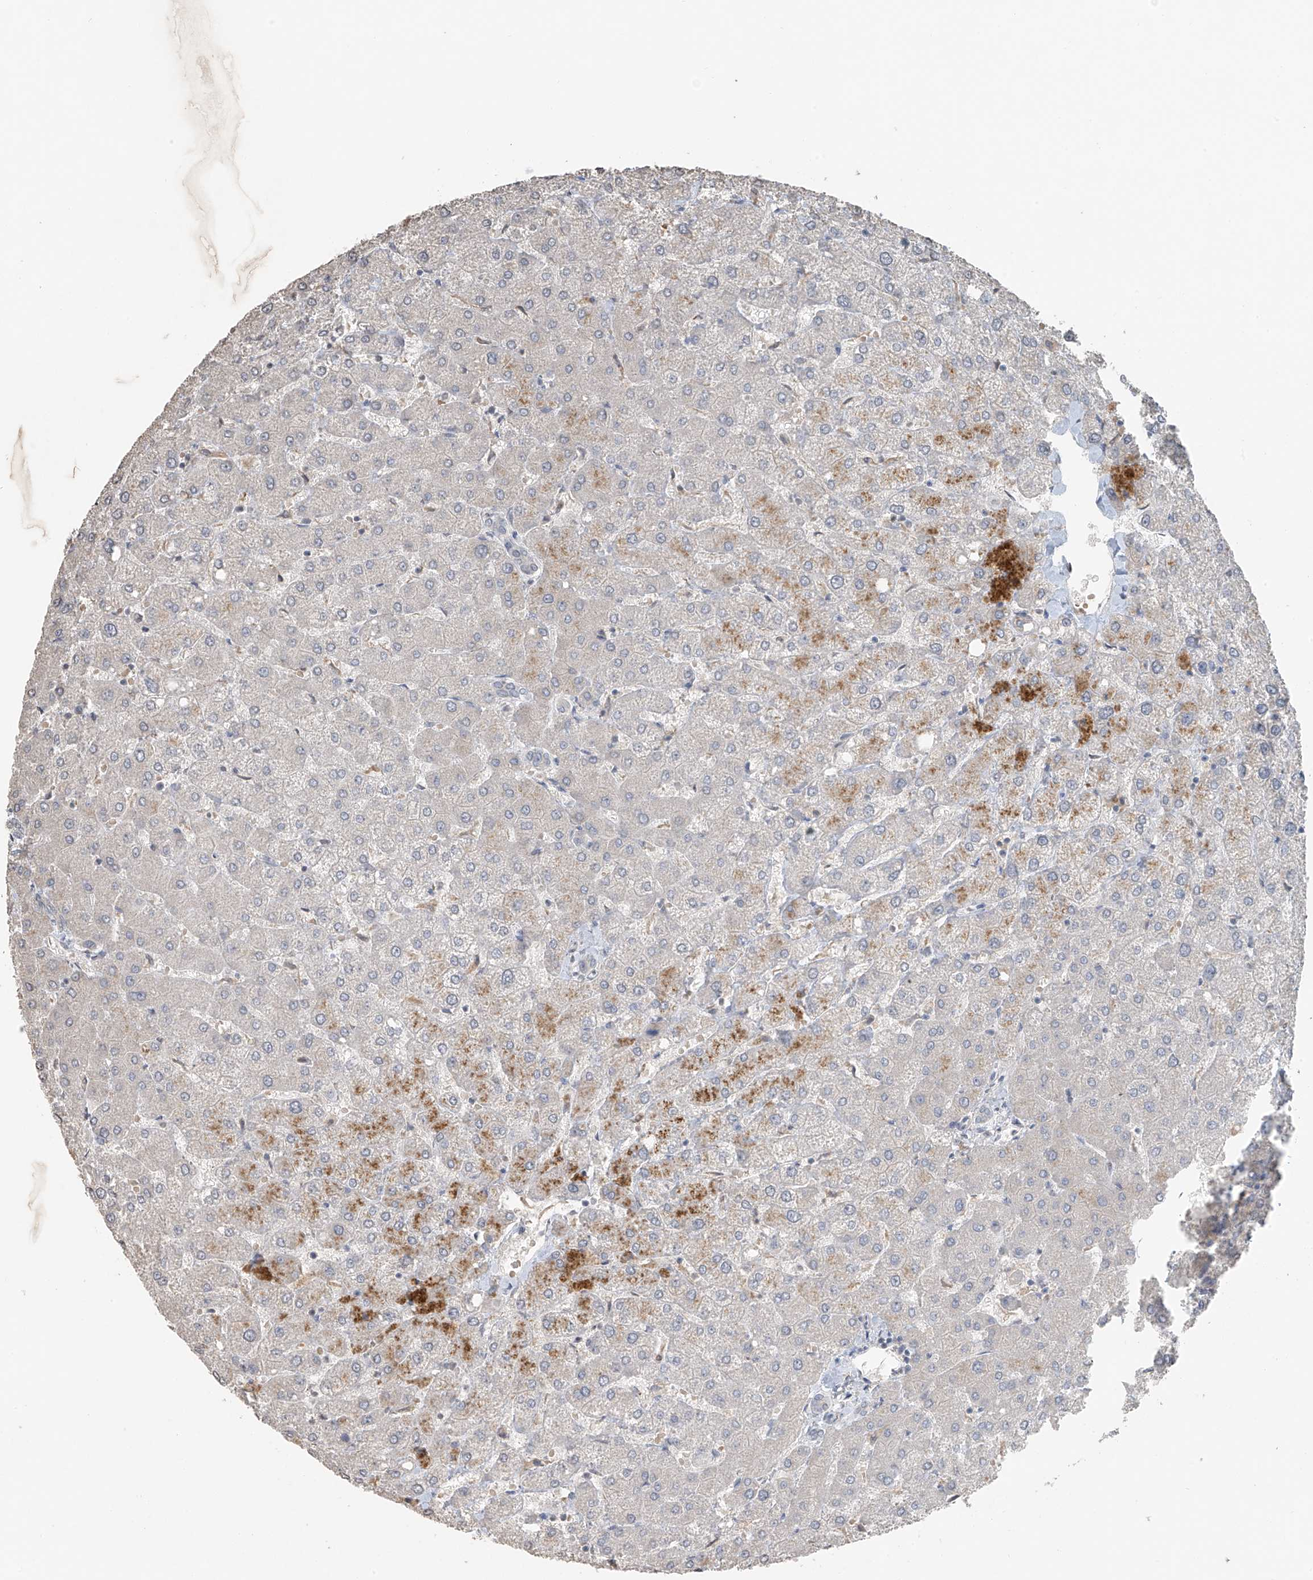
{"staining": {"intensity": "negative", "quantity": "none", "location": "none"}, "tissue": "liver", "cell_type": "Cholangiocytes", "image_type": "normal", "snomed": [{"axis": "morphology", "description": "Normal tissue, NOS"}, {"axis": "topography", "description": "Liver"}], "caption": "A photomicrograph of liver stained for a protein displays no brown staining in cholangiocytes.", "gene": "HOXA11", "patient": {"sex": "female", "age": 54}}